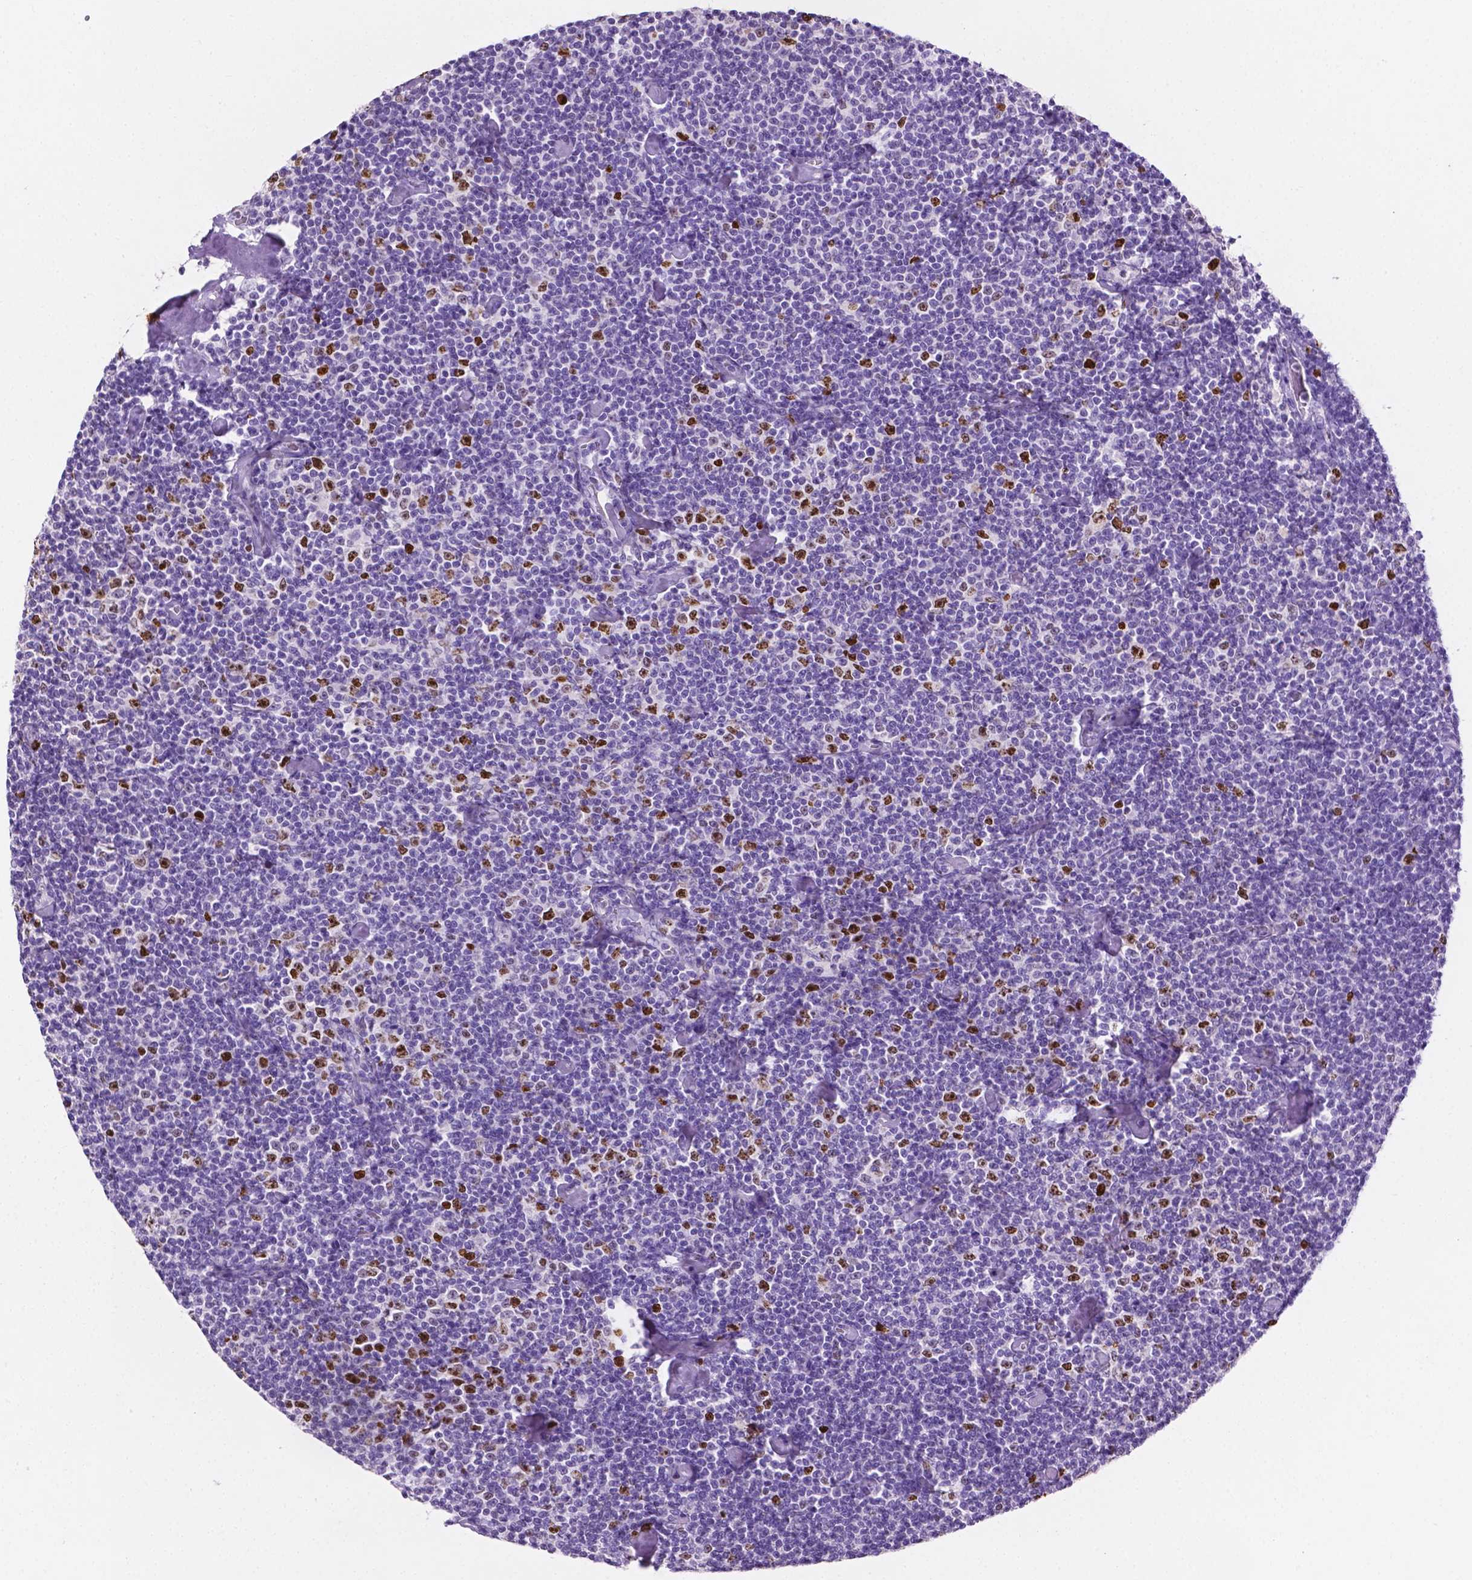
{"staining": {"intensity": "strong", "quantity": "<25%", "location": "nuclear"}, "tissue": "lymphoma", "cell_type": "Tumor cells", "image_type": "cancer", "snomed": [{"axis": "morphology", "description": "Malignant lymphoma, non-Hodgkin's type, Low grade"}, {"axis": "topography", "description": "Lymph node"}], "caption": "Brown immunohistochemical staining in low-grade malignant lymphoma, non-Hodgkin's type demonstrates strong nuclear expression in about <25% of tumor cells. The staining was performed using DAB to visualize the protein expression in brown, while the nuclei were stained in blue with hematoxylin (Magnification: 20x).", "gene": "SIAH2", "patient": {"sex": "male", "age": 81}}